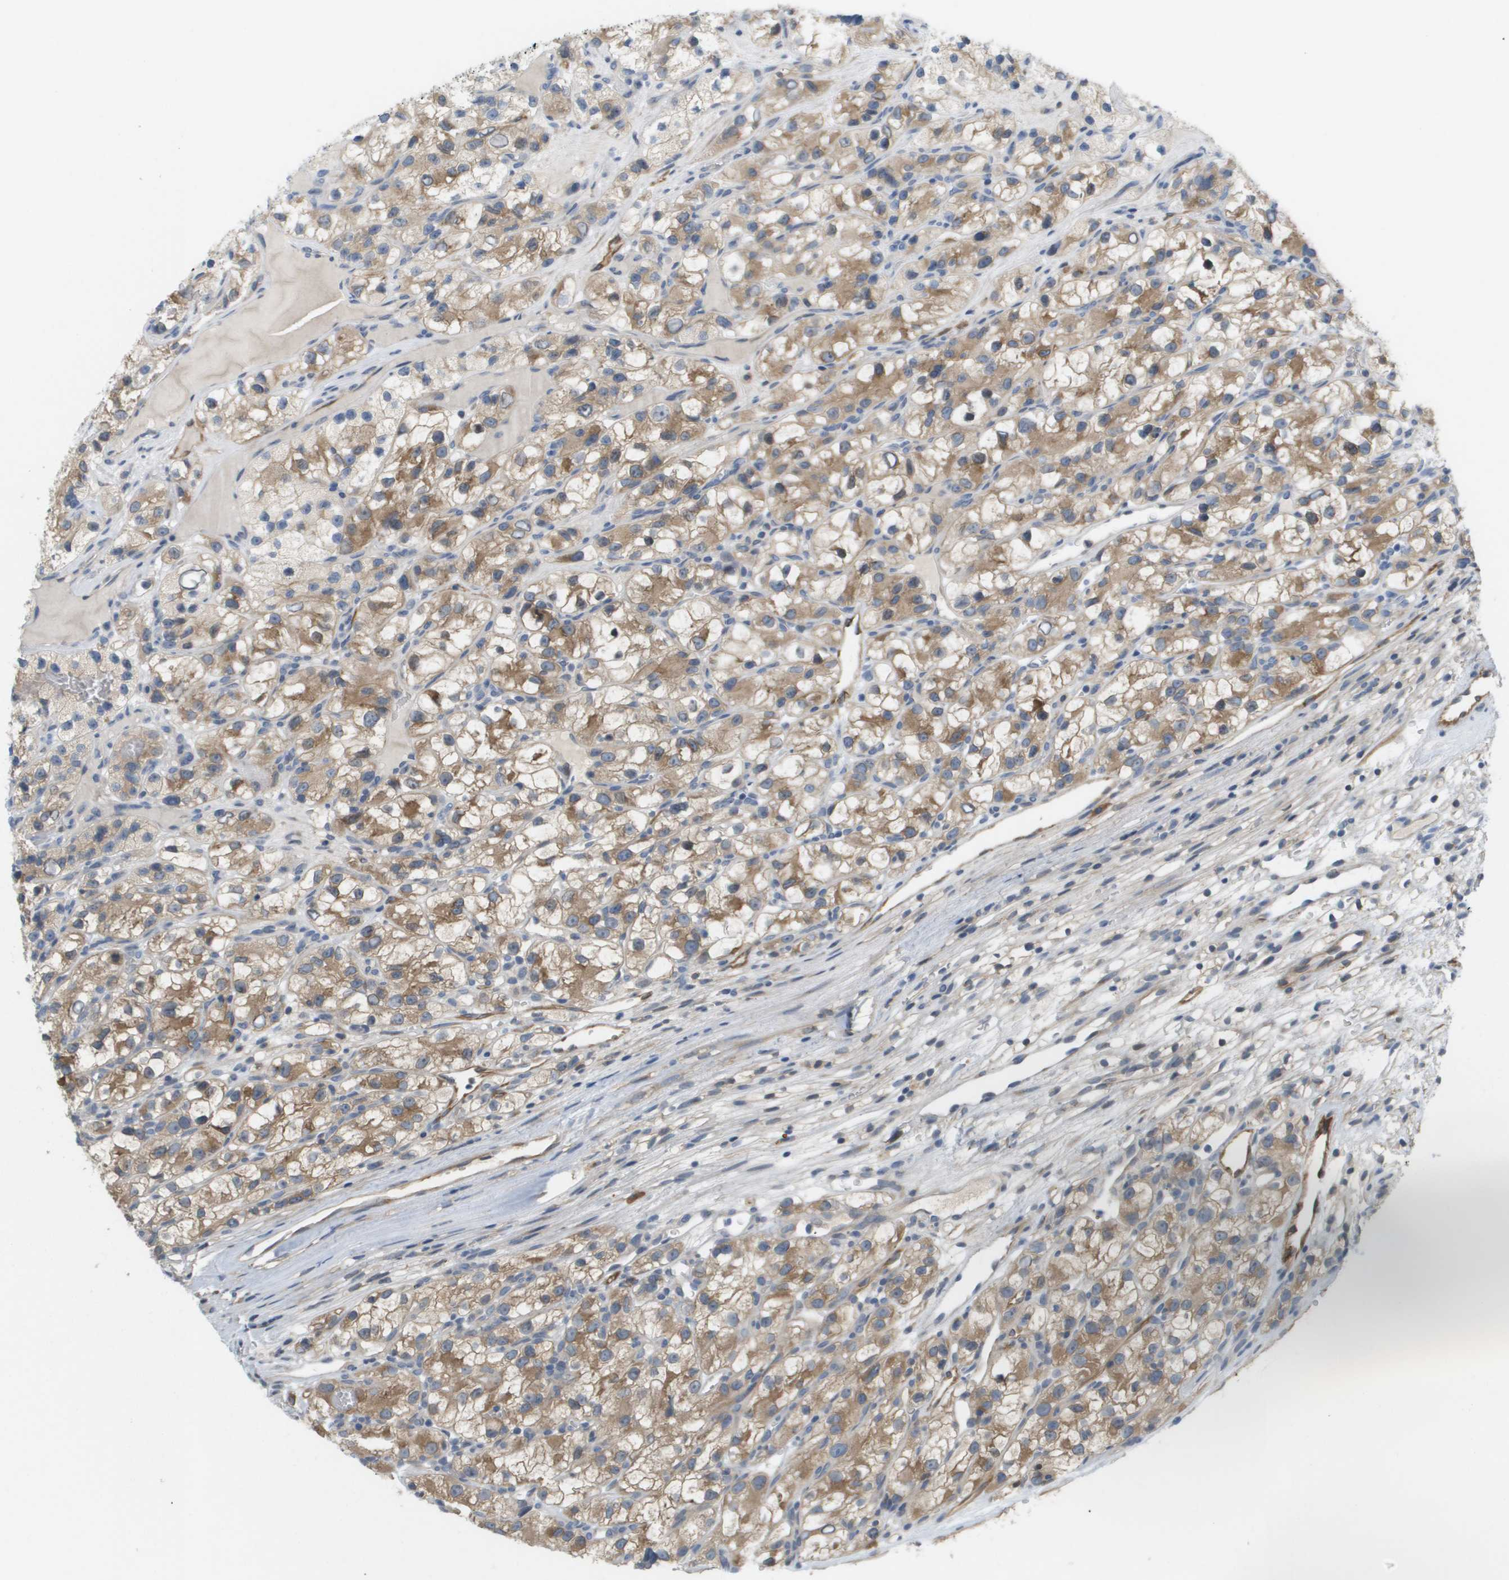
{"staining": {"intensity": "moderate", "quantity": "25%-75%", "location": "cytoplasmic/membranous"}, "tissue": "renal cancer", "cell_type": "Tumor cells", "image_type": "cancer", "snomed": [{"axis": "morphology", "description": "Adenocarcinoma, NOS"}, {"axis": "topography", "description": "Kidney"}], "caption": "Immunohistochemistry of renal cancer (adenocarcinoma) displays medium levels of moderate cytoplasmic/membranous expression in about 25%-75% of tumor cells.", "gene": "MARCHF8", "patient": {"sex": "female", "age": 57}}